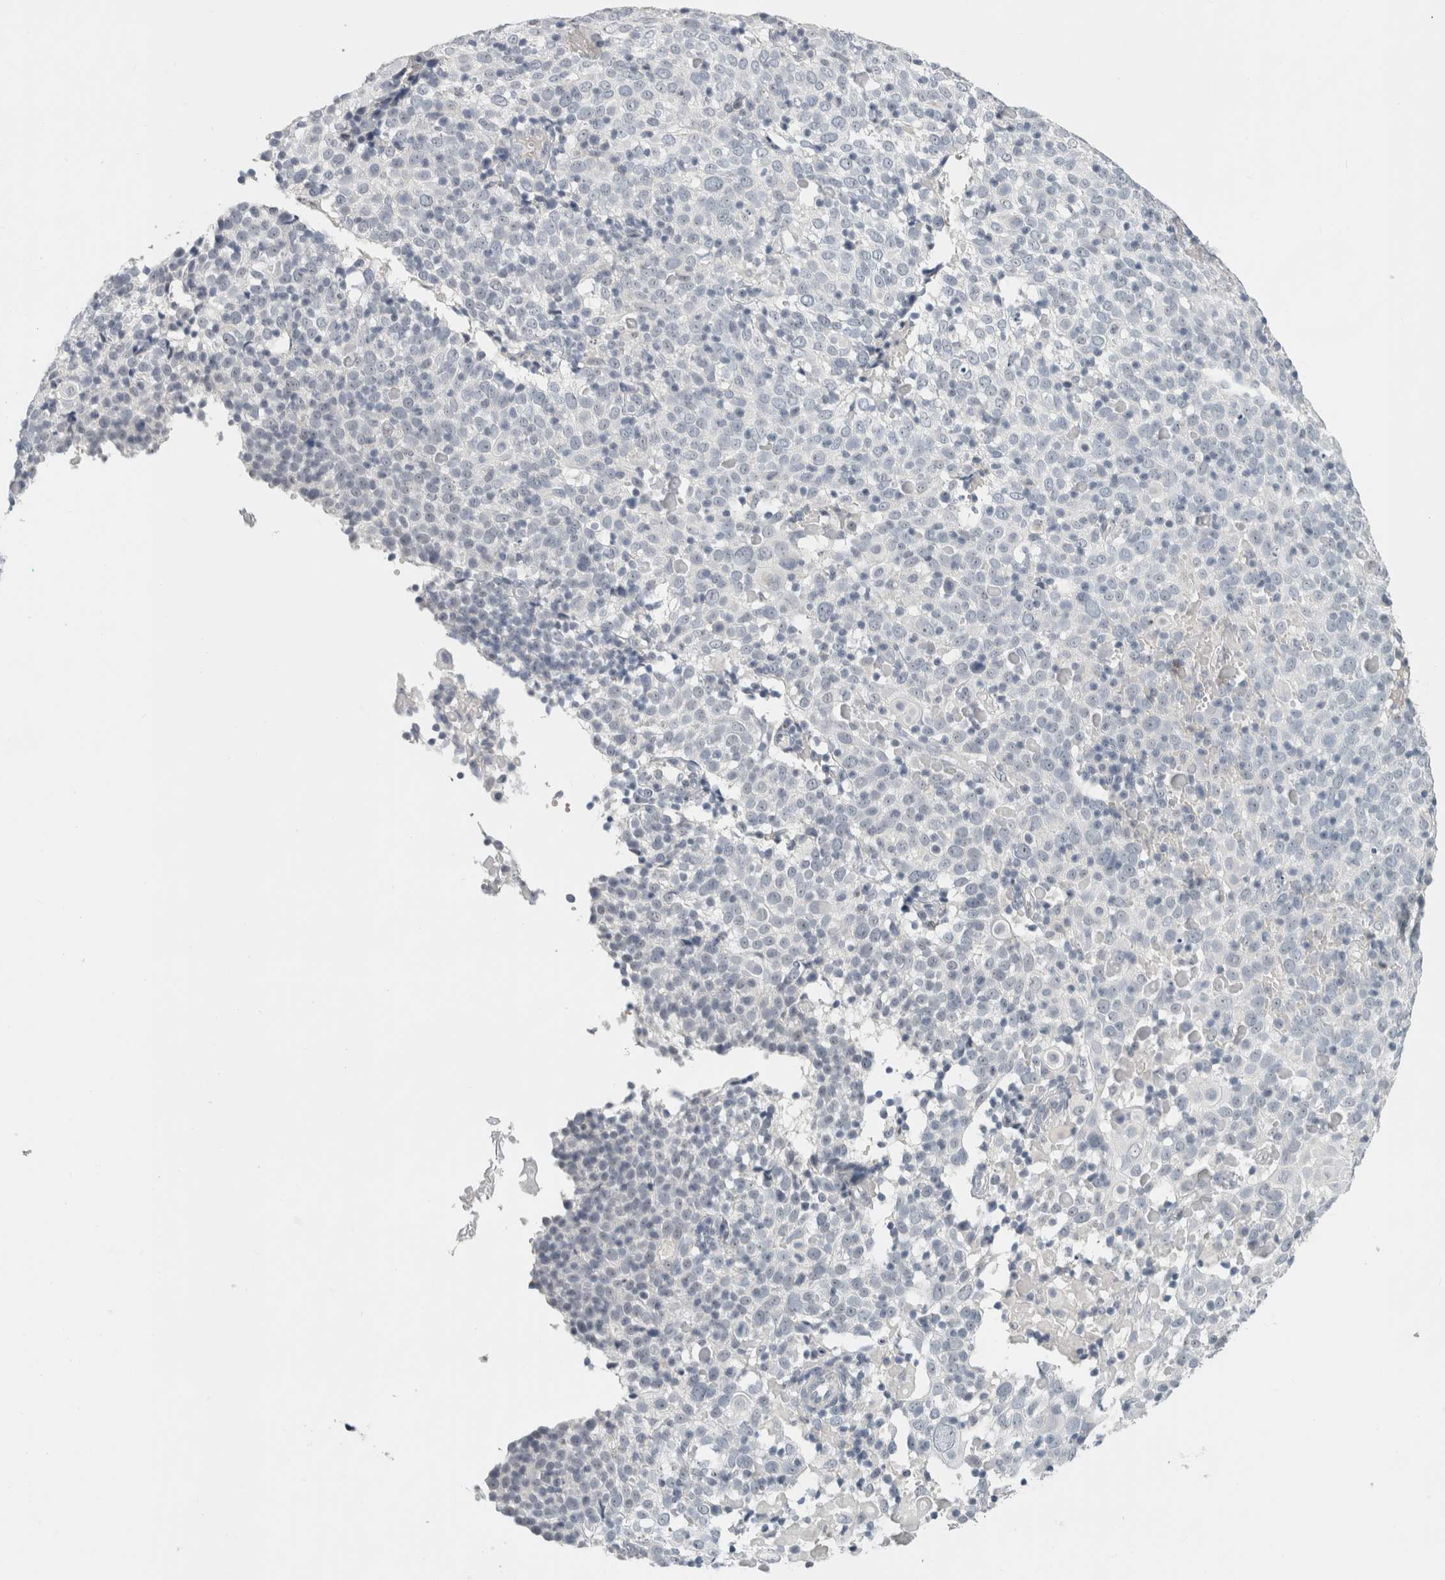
{"staining": {"intensity": "negative", "quantity": "none", "location": "none"}, "tissue": "cervical cancer", "cell_type": "Tumor cells", "image_type": "cancer", "snomed": [{"axis": "morphology", "description": "Squamous cell carcinoma, NOS"}, {"axis": "topography", "description": "Cervix"}], "caption": "Immunohistochemistry (IHC) image of human cervical squamous cell carcinoma stained for a protein (brown), which shows no staining in tumor cells. (Brightfield microscopy of DAB immunohistochemistry (IHC) at high magnification).", "gene": "FMR1NB", "patient": {"sex": "female", "age": 74}}